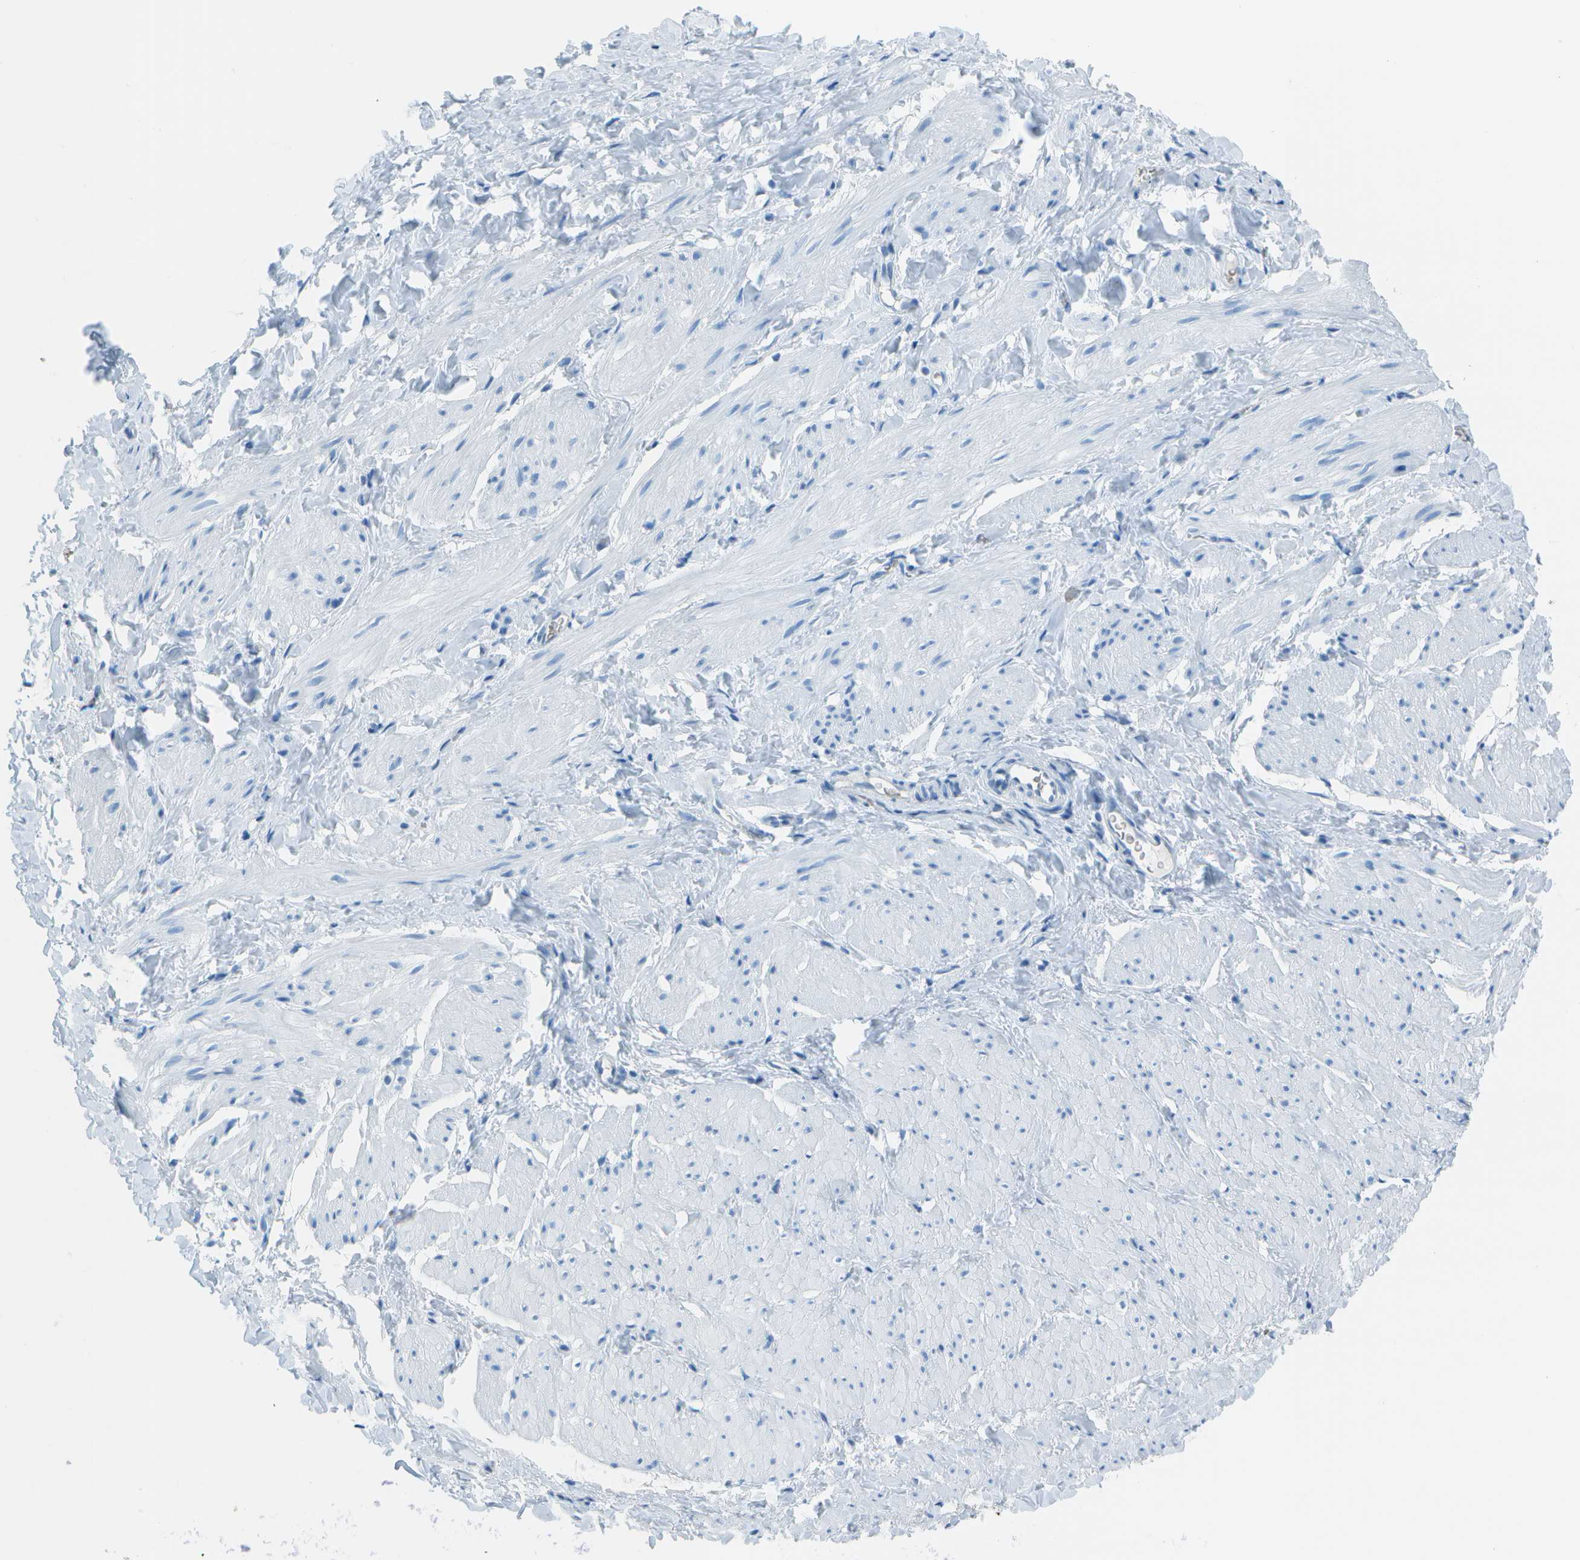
{"staining": {"intensity": "negative", "quantity": "none", "location": "none"}, "tissue": "smooth muscle", "cell_type": "Smooth muscle cells", "image_type": "normal", "snomed": [{"axis": "morphology", "description": "Normal tissue, NOS"}, {"axis": "topography", "description": "Smooth muscle"}], "caption": "DAB (3,3'-diaminobenzidine) immunohistochemical staining of unremarkable smooth muscle shows no significant staining in smooth muscle cells. (DAB immunohistochemistry visualized using brightfield microscopy, high magnification).", "gene": "ASL", "patient": {"sex": "male", "age": 16}}